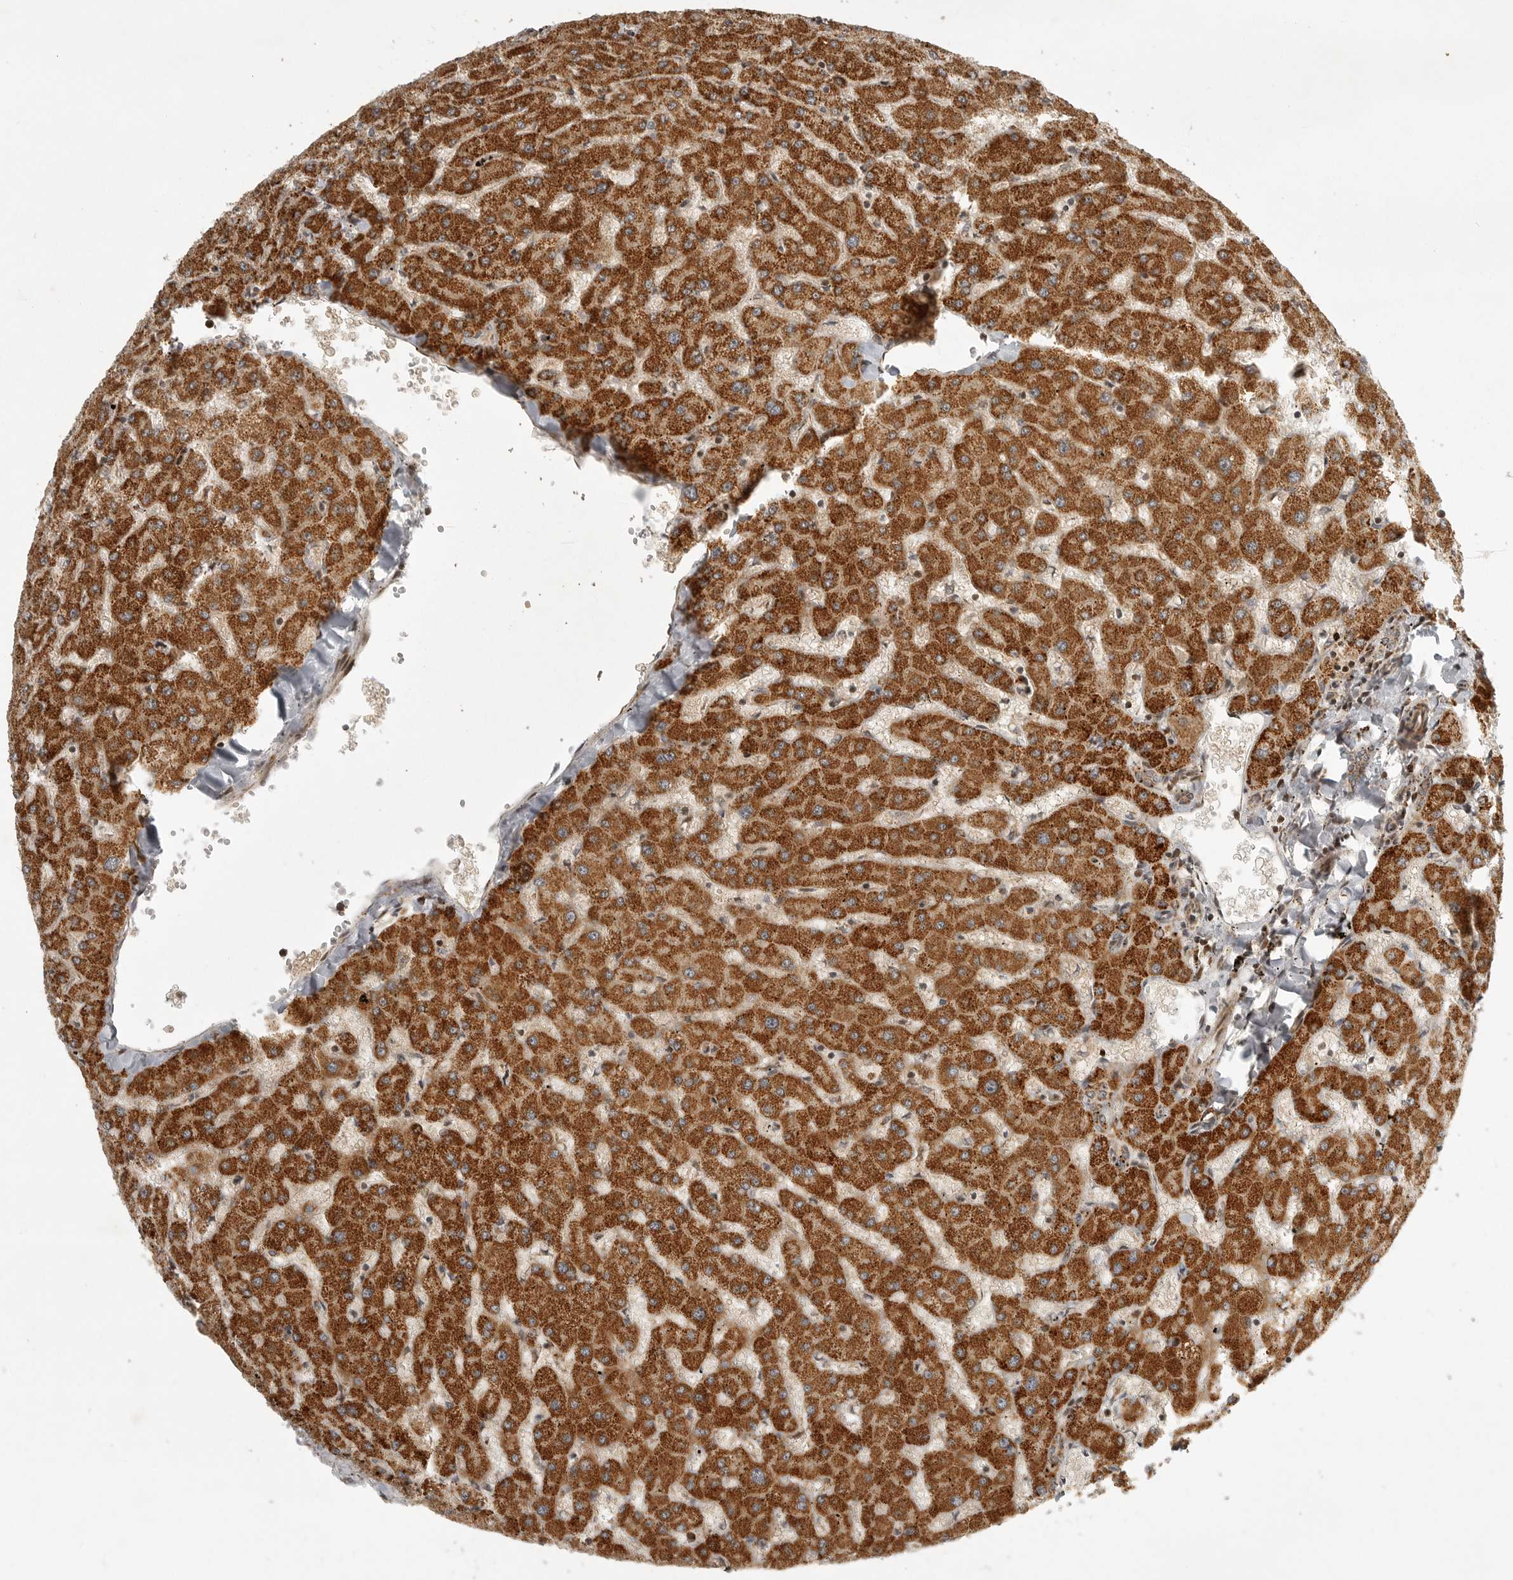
{"staining": {"intensity": "moderate", "quantity": ">75%", "location": "cytoplasmic/membranous"}, "tissue": "liver", "cell_type": "Cholangiocytes", "image_type": "normal", "snomed": [{"axis": "morphology", "description": "Normal tissue, NOS"}, {"axis": "topography", "description": "Liver"}], "caption": "DAB immunohistochemical staining of normal liver shows moderate cytoplasmic/membranous protein expression in approximately >75% of cholangiocytes.", "gene": "NARS2", "patient": {"sex": "female", "age": 63}}